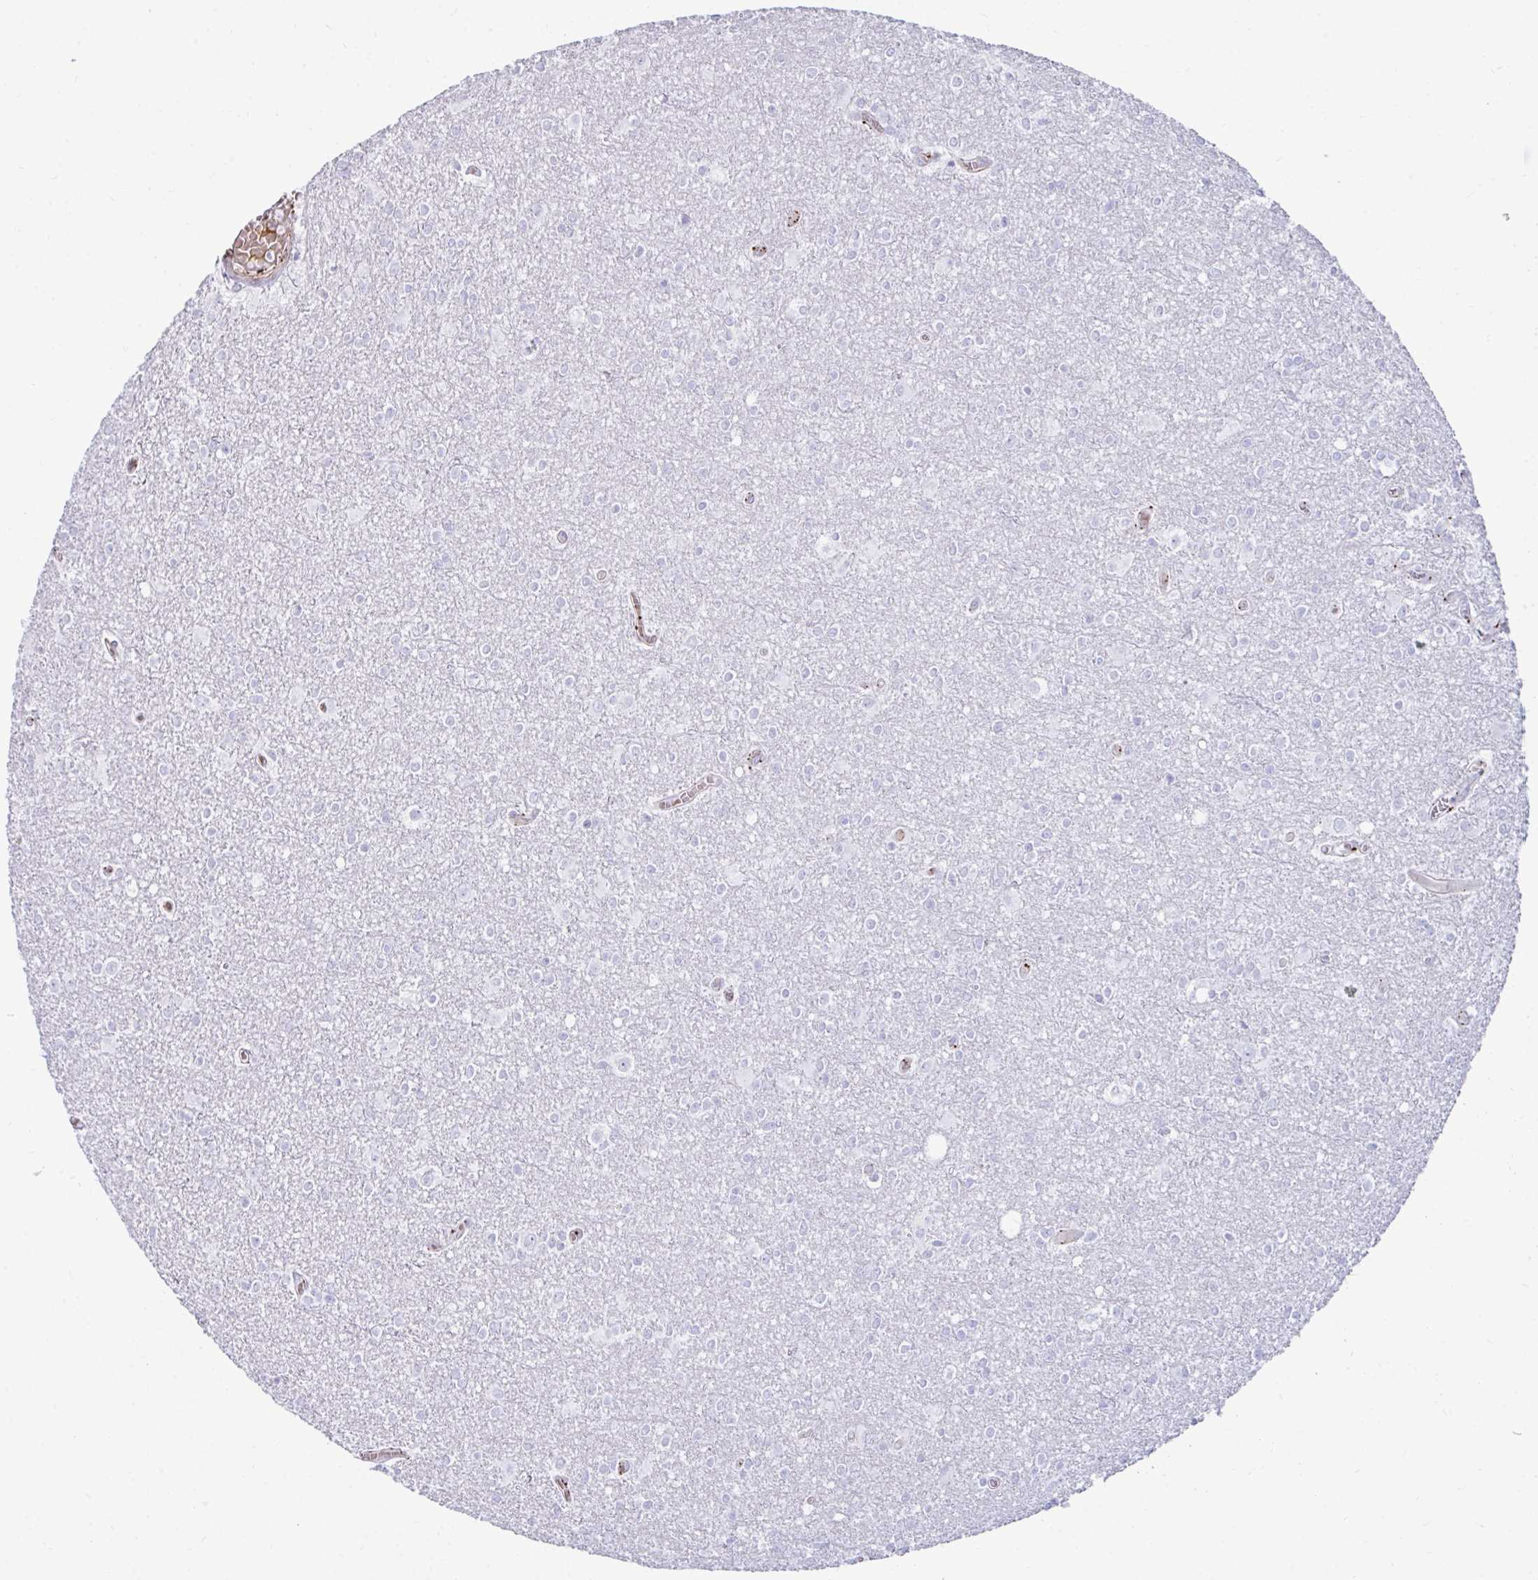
{"staining": {"intensity": "negative", "quantity": "none", "location": "none"}, "tissue": "glioma", "cell_type": "Tumor cells", "image_type": "cancer", "snomed": [{"axis": "morphology", "description": "Glioma, malignant, High grade"}, {"axis": "topography", "description": "Brain"}], "caption": "Tumor cells show no significant staining in glioma.", "gene": "UBL3", "patient": {"sex": "male", "age": 48}}